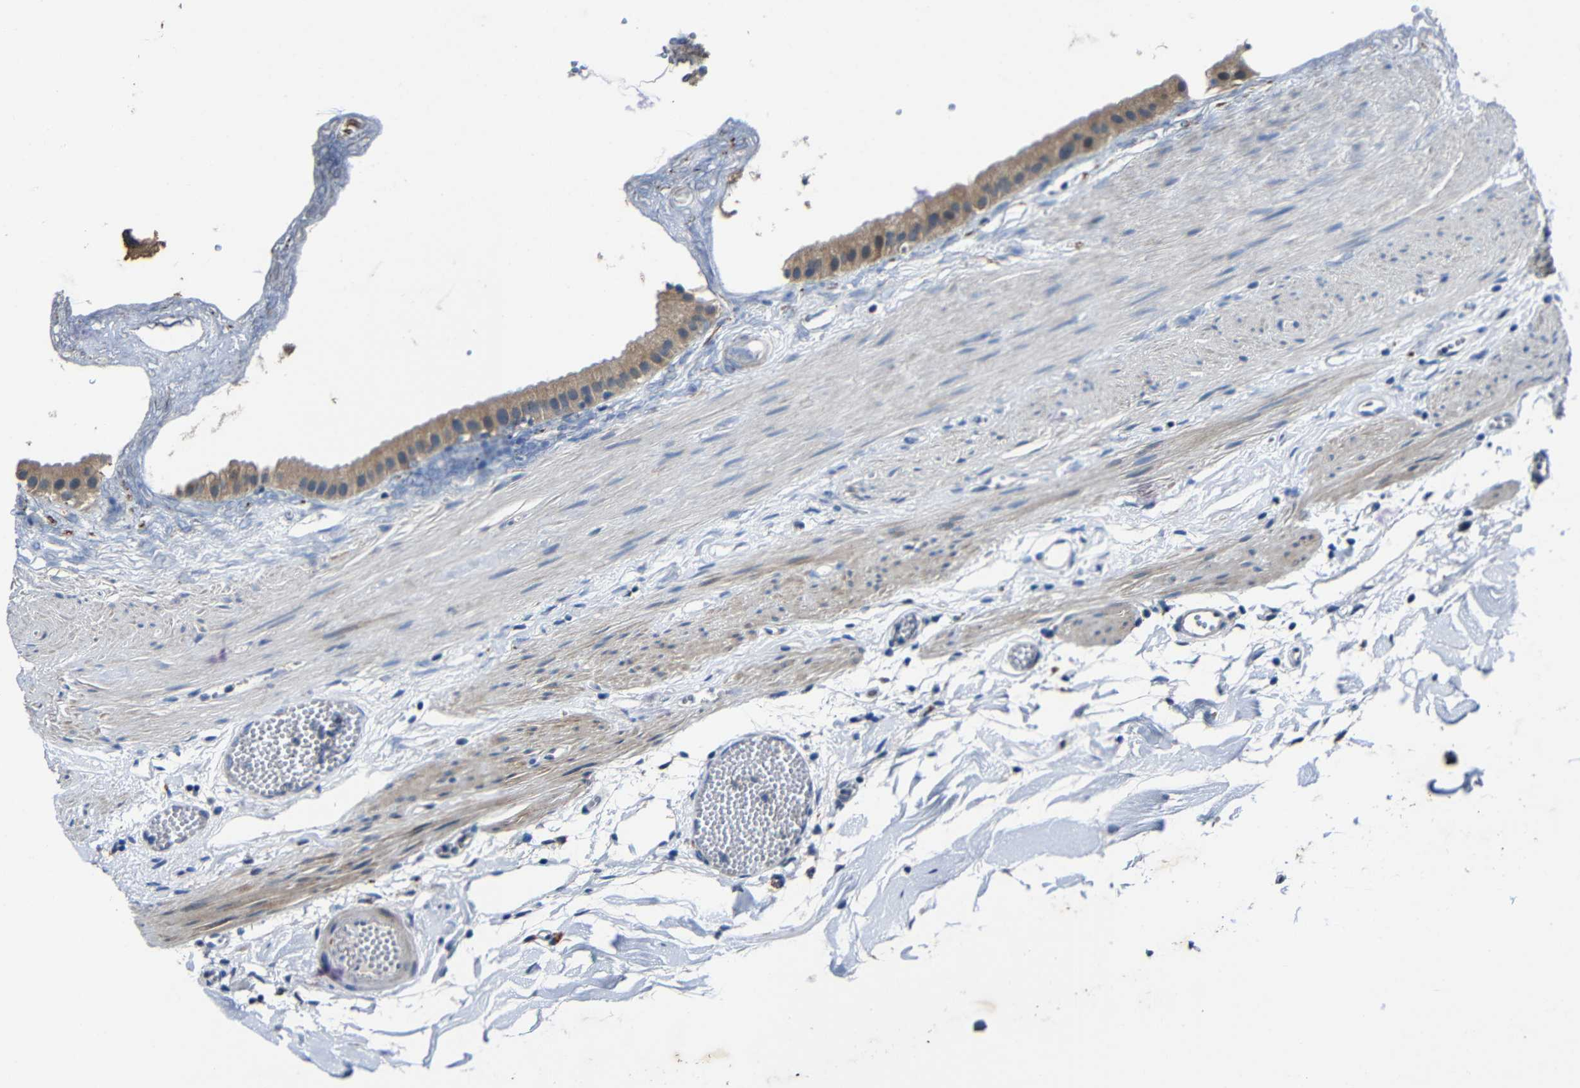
{"staining": {"intensity": "moderate", "quantity": ">75%", "location": "cytoplasmic/membranous"}, "tissue": "gallbladder", "cell_type": "Glandular cells", "image_type": "normal", "snomed": [{"axis": "morphology", "description": "Normal tissue, NOS"}, {"axis": "topography", "description": "Gallbladder"}], "caption": "The photomicrograph exhibits a brown stain indicating the presence of a protein in the cytoplasmic/membranous of glandular cells in gallbladder.", "gene": "C6orf89", "patient": {"sex": "female", "age": 64}}